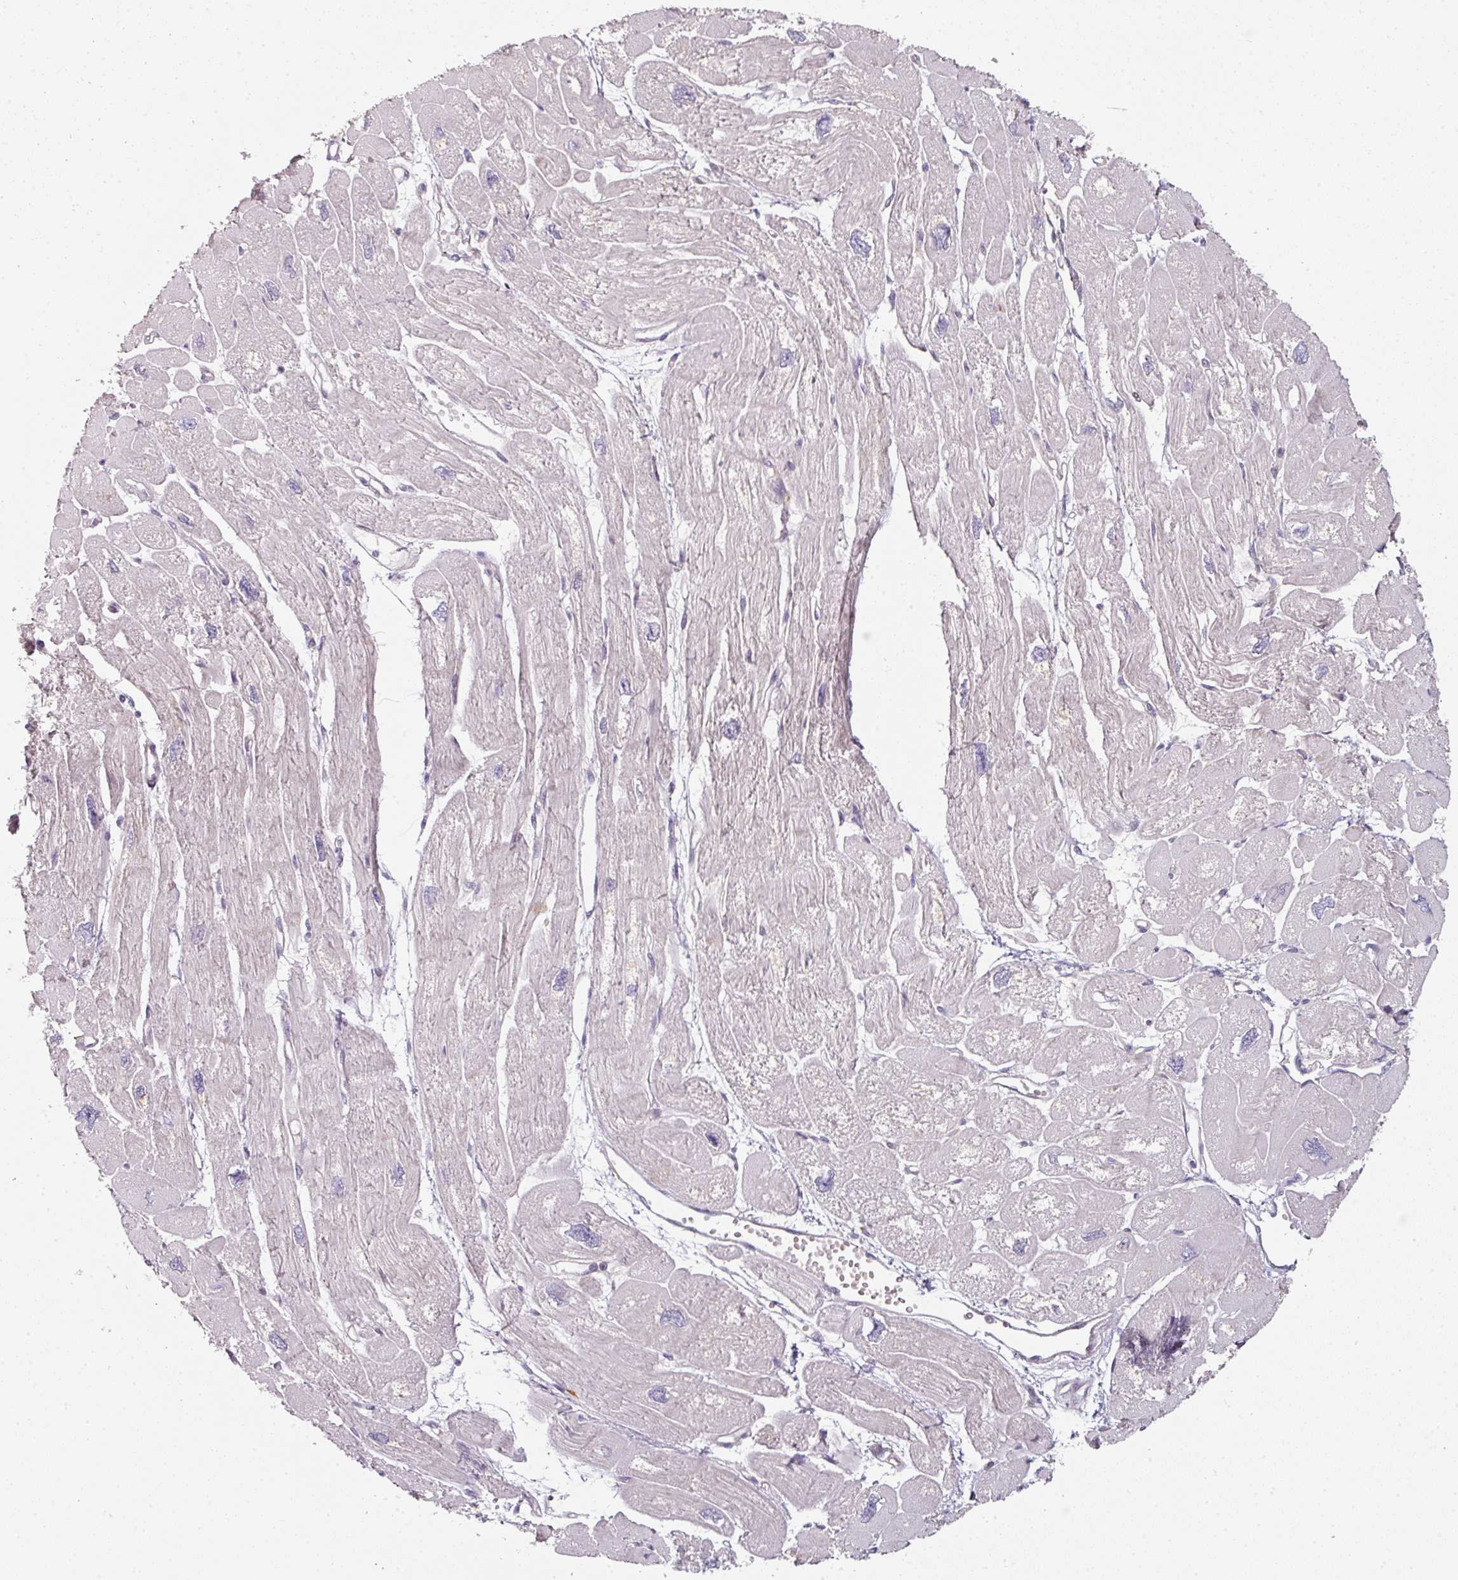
{"staining": {"intensity": "weak", "quantity": "<25%", "location": "cytoplasmic/membranous"}, "tissue": "heart muscle", "cell_type": "Cardiomyocytes", "image_type": "normal", "snomed": [{"axis": "morphology", "description": "Normal tissue, NOS"}, {"axis": "topography", "description": "Heart"}], "caption": "Cardiomyocytes show no significant protein positivity in benign heart muscle. (DAB (3,3'-diaminobenzidine) immunohistochemistry, high magnification).", "gene": "C19orf33", "patient": {"sex": "male", "age": 42}}